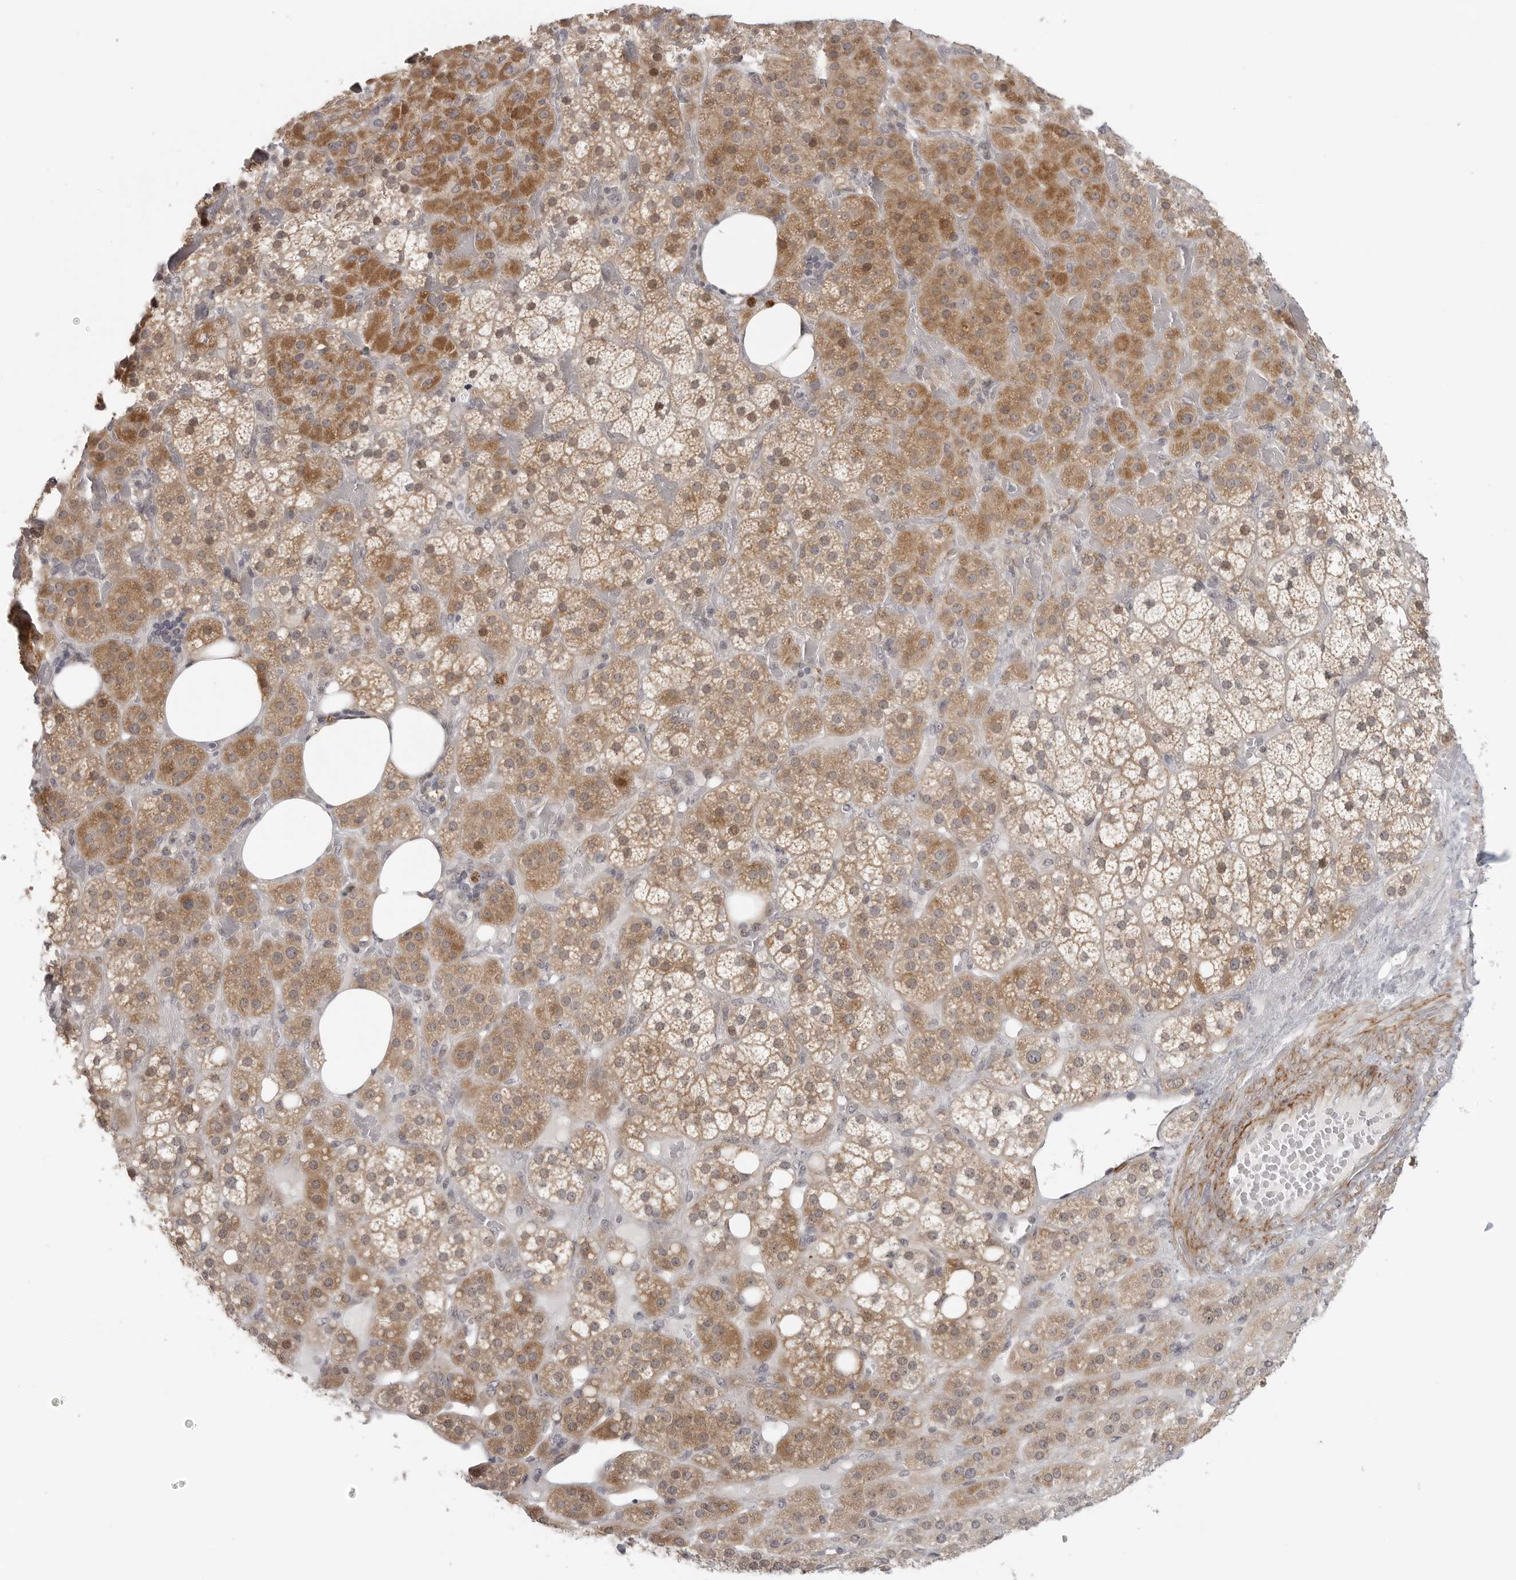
{"staining": {"intensity": "moderate", "quantity": ">75%", "location": "cytoplasmic/membranous"}, "tissue": "adrenal gland", "cell_type": "Glandular cells", "image_type": "normal", "snomed": [{"axis": "morphology", "description": "Normal tissue, NOS"}, {"axis": "topography", "description": "Adrenal gland"}], "caption": "Immunohistochemical staining of benign human adrenal gland demonstrates >75% levels of moderate cytoplasmic/membranous protein expression in about >75% of glandular cells. (Stains: DAB in brown, nuclei in blue, Microscopy: brightfield microscopy at high magnification).", "gene": "TUT4", "patient": {"sex": "female", "age": 59}}